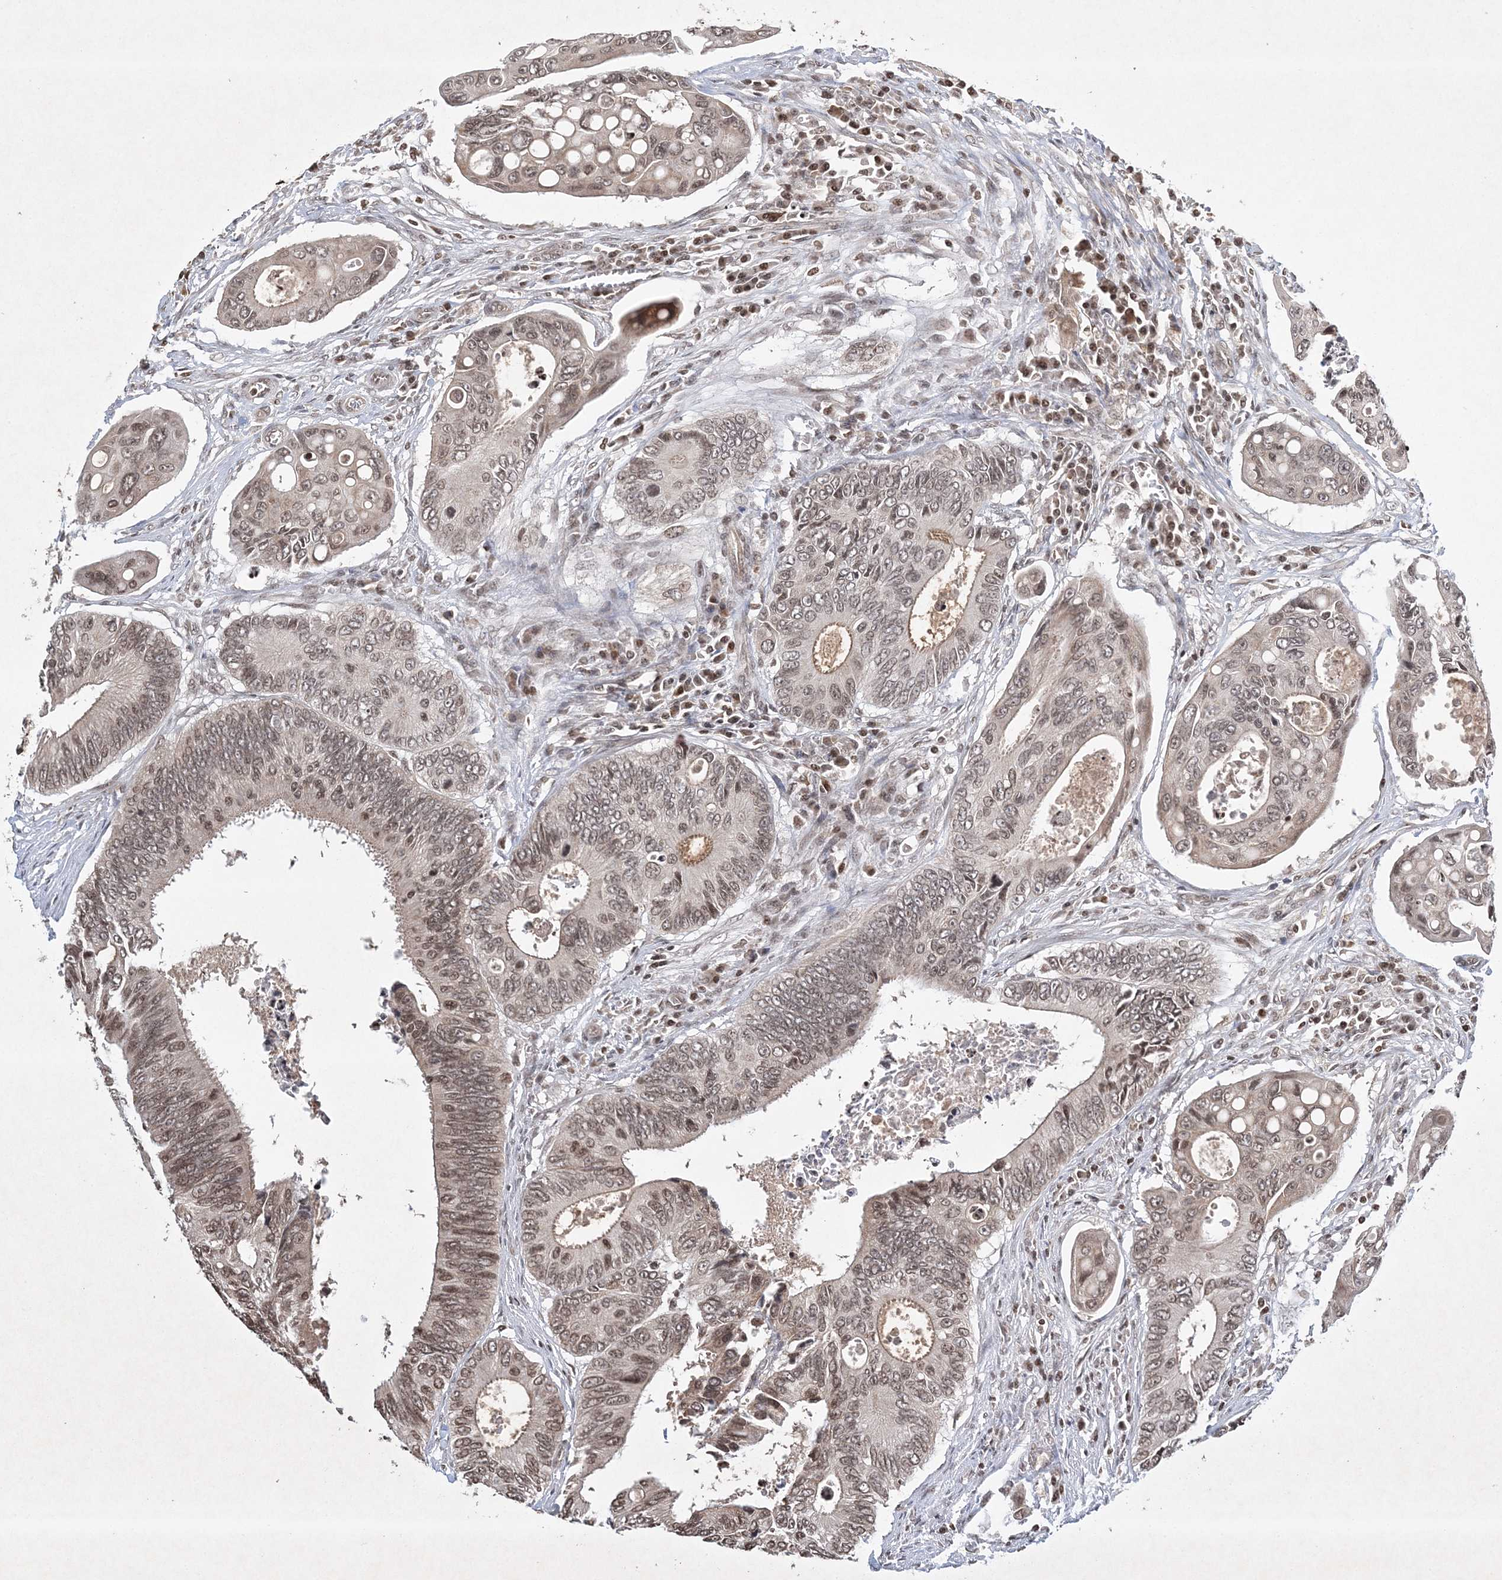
{"staining": {"intensity": "moderate", "quantity": ">75%", "location": "nuclear"}, "tissue": "colorectal cancer", "cell_type": "Tumor cells", "image_type": "cancer", "snomed": [{"axis": "morphology", "description": "Inflammation, NOS"}, {"axis": "morphology", "description": "Adenocarcinoma, NOS"}, {"axis": "topography", "description": "Colon"}], "caption": "A medium amount of moderate nuclear positivity is identified in about >75% of tumor cells in adenocarcinoma (colorectal) tissue.", "gene": "NEDD9", "patient": {"sex": "male", "age": 72}}